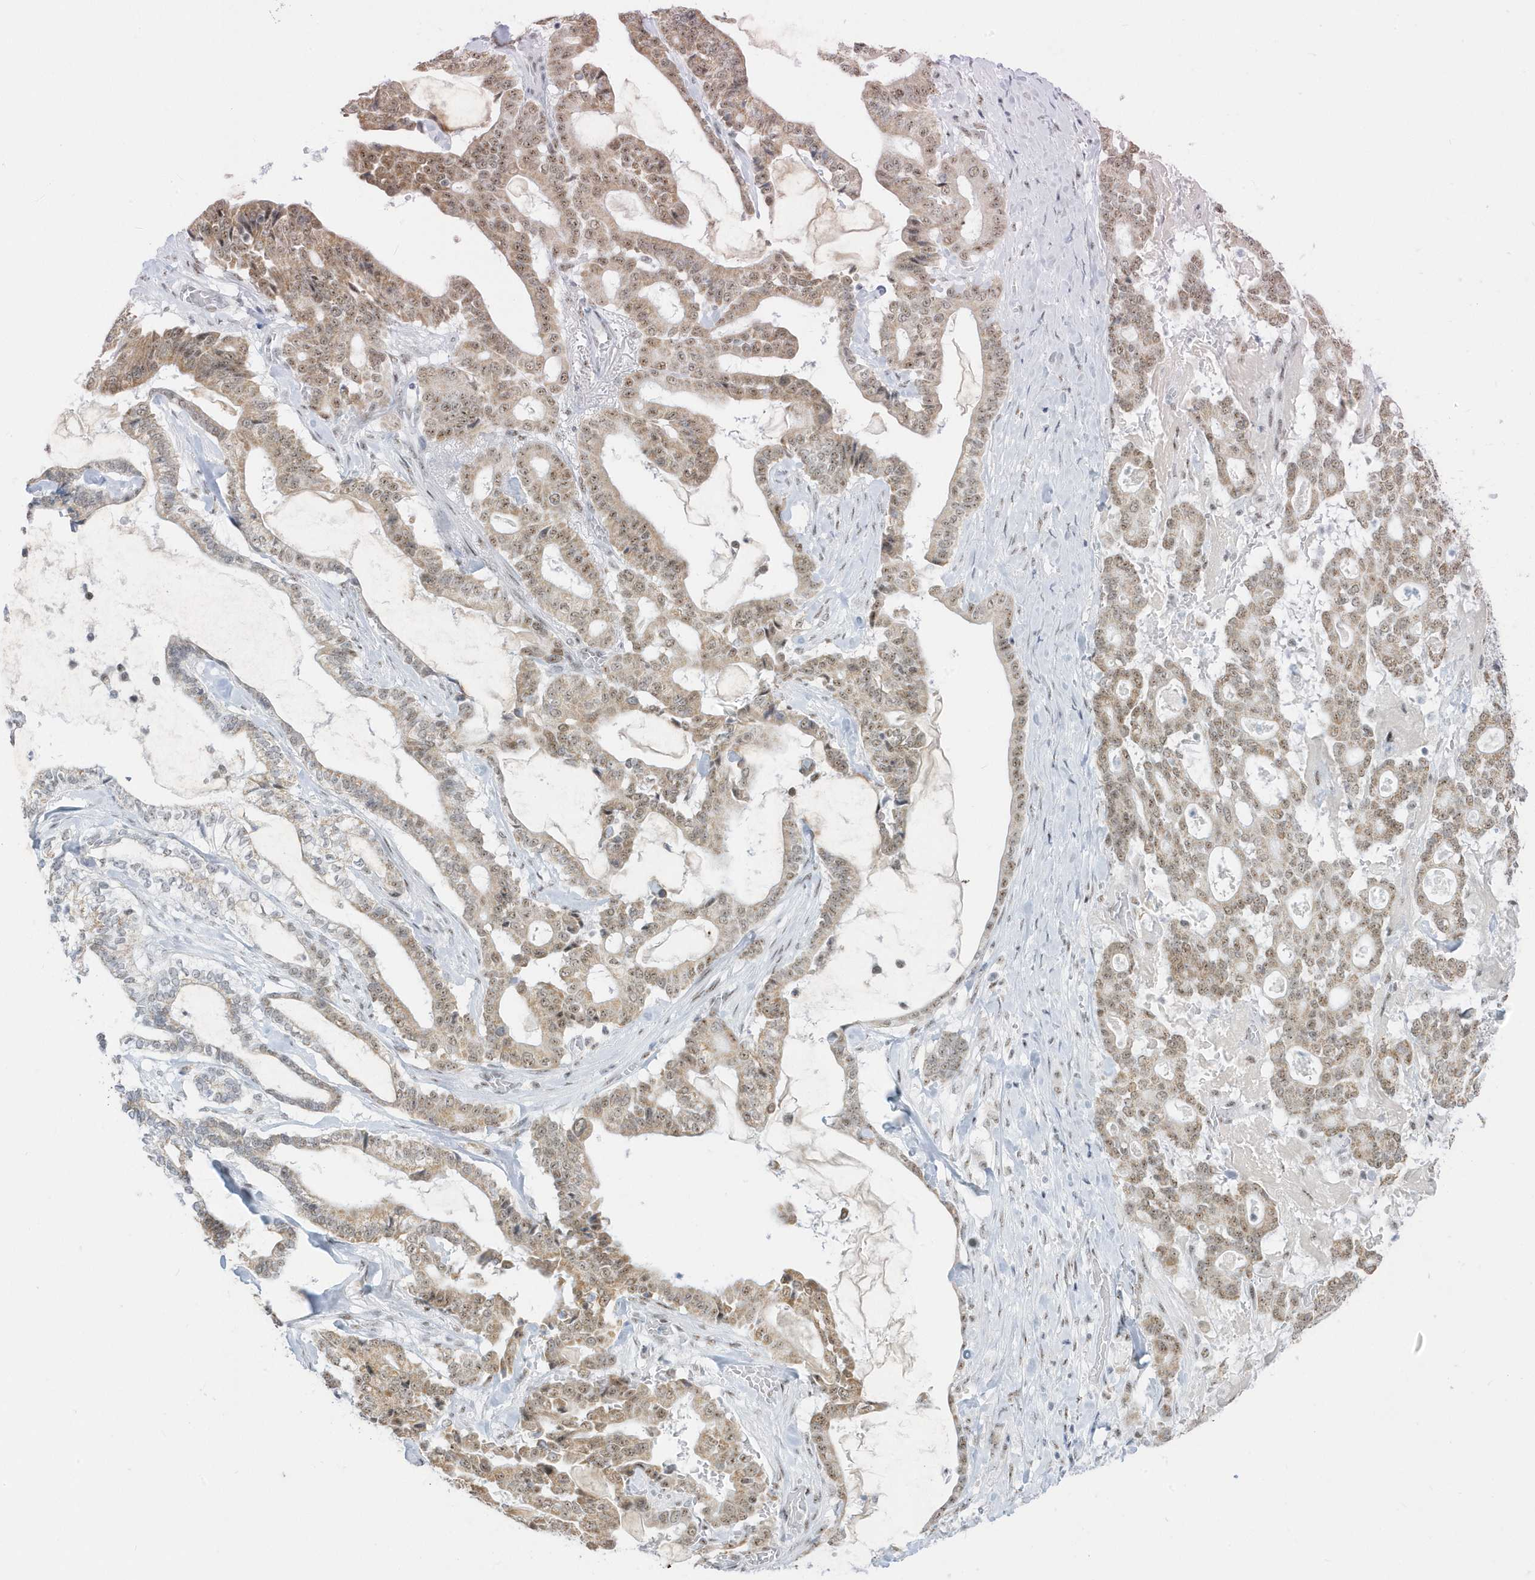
{"staining": {"intensity": "moderate", "quantity": ">75%", "location": "cytoplasmic/membranous,nuclear"}, "tissue": "pancreatic cancer", "cell_type": "Tumor cells", "image_type": "cancer", "snomed": [{"axis": "morphology", "description": "Adenocarcinoma, NOS"}, {"axis": "topography", "description": "Pancreas"}], "caption": "Human adenocarcinoma (pancreatic) stained with a protein marker displays moderate staining in tumor cells.", "gene": "PLEKHN1", "patient": {"sex": "male", "age": 63}}